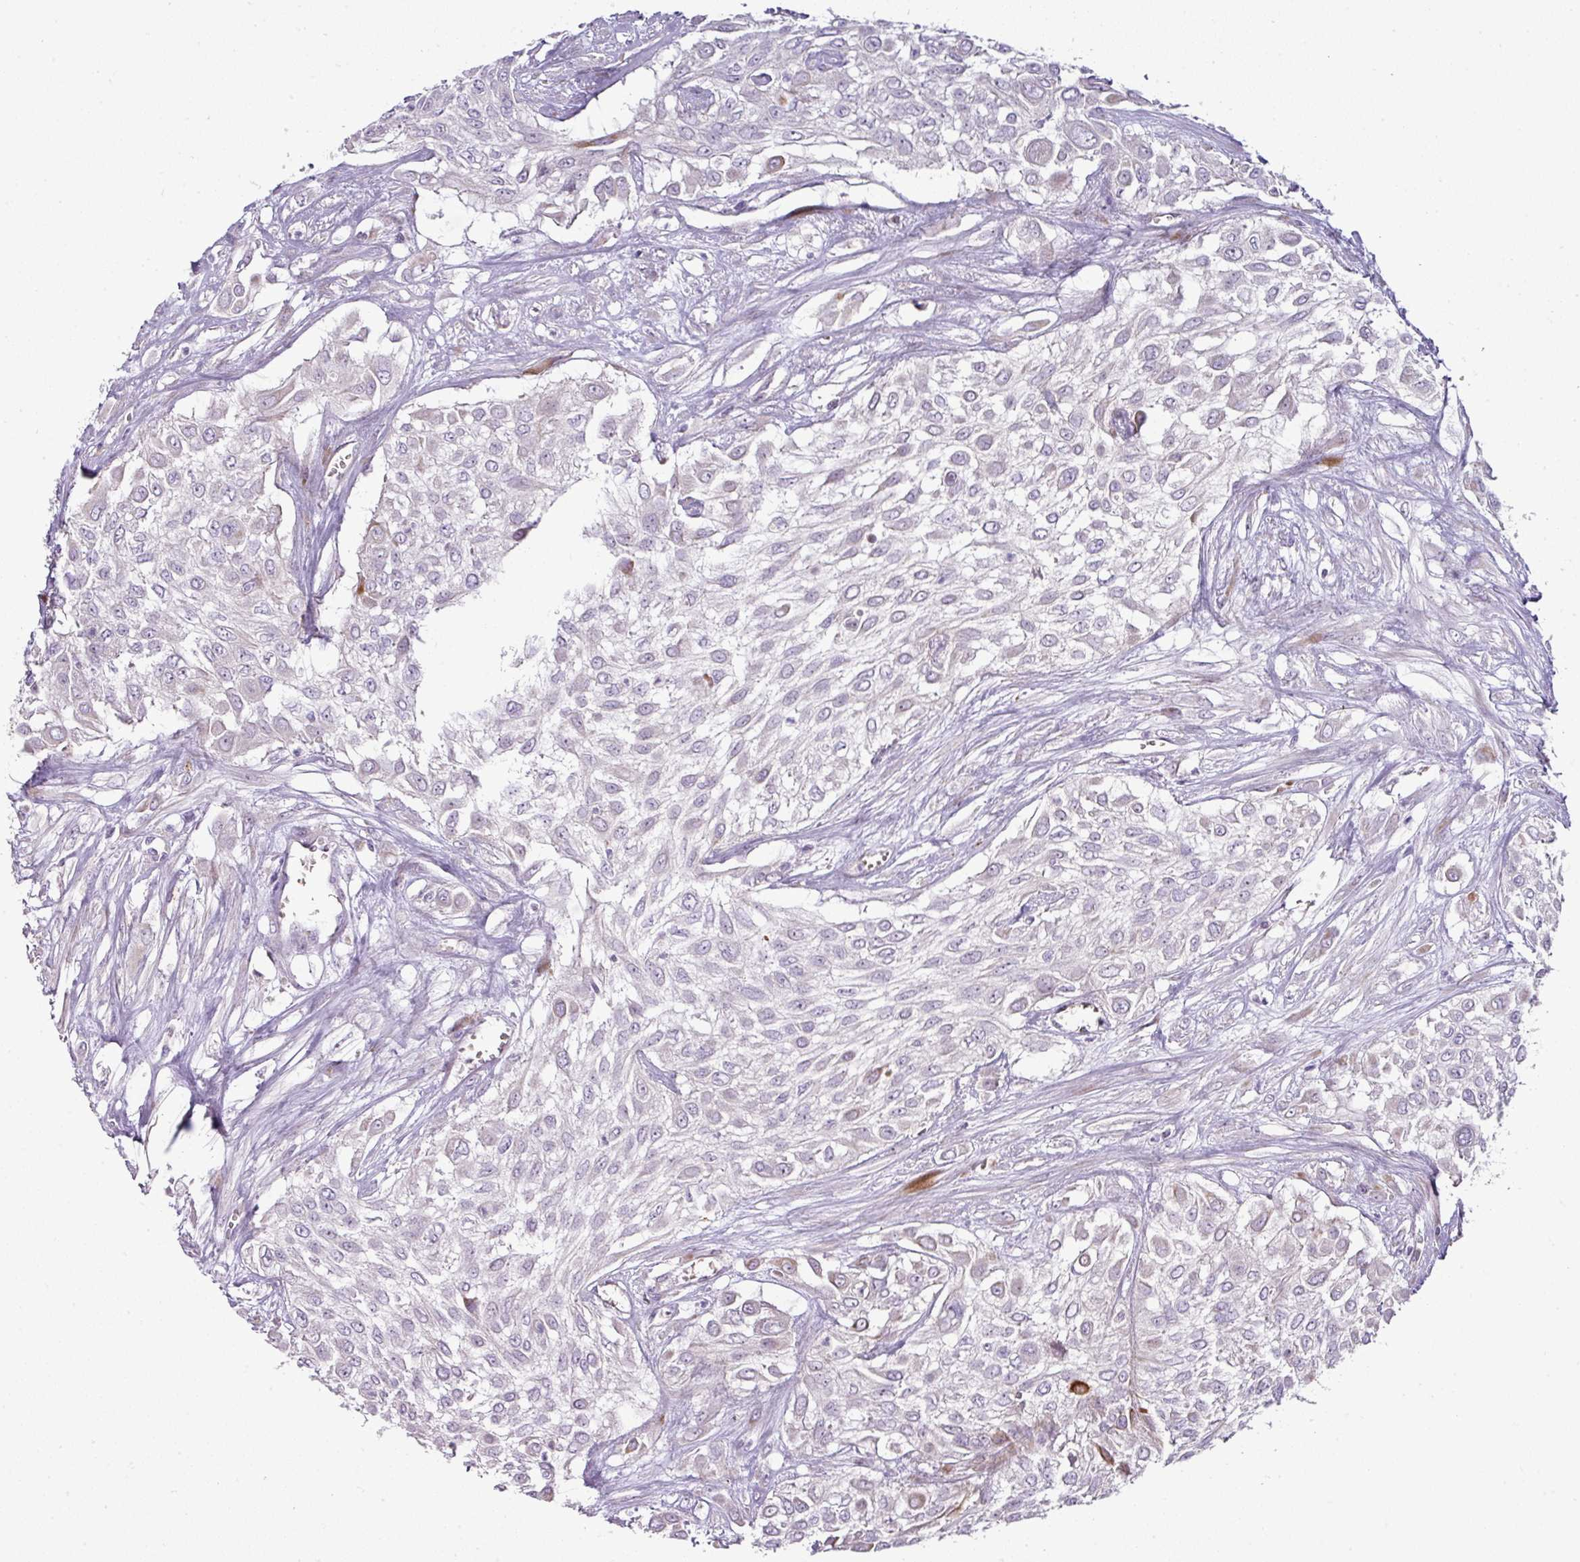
{"staining": {"intensity": "negative", "quantity": "none", "location": "none"}, "tissue": "urothelial cancer", "cell_type": "Tumor cells", "image_type": "cancer", "snomed": [{"axis": "morphology", "description": "Urothelial carcinoma, High grade"}, {"axis": "topography", "description": "Urinary bladder"}], "caption": "Protein analysis of urothelial cancer exhibits no significant positivity in tumor cells.", "gene": "ATP6V1F", "patient": {"sex": "male", "age": 57}}